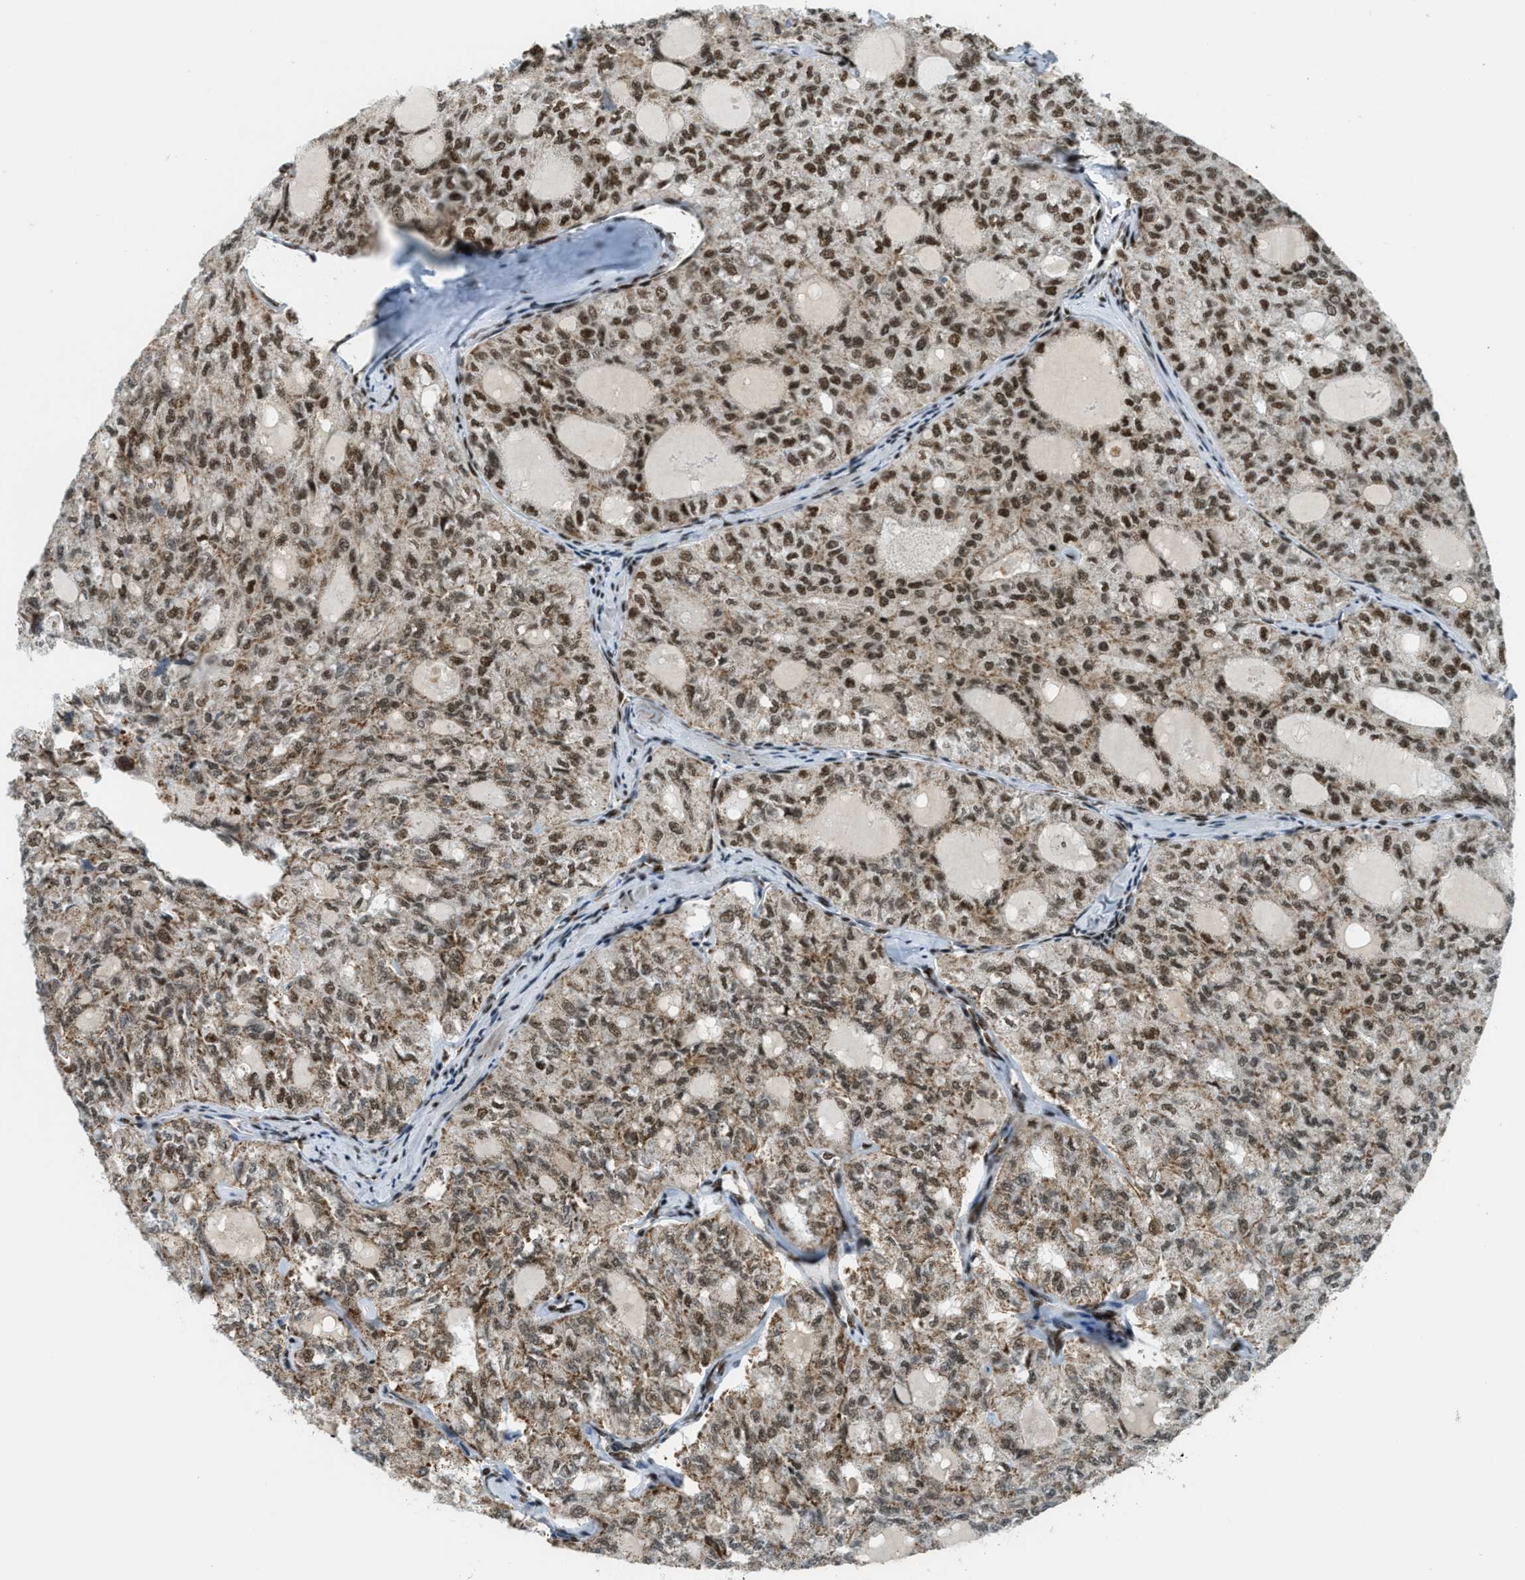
{"staining": {"intensity": "moderate", "quantity": ">75%", "location": "cytoplasmic/membranous,nuclear"}, "tissue": "thyroid cancer", "cell_type": "Tumor cells", "image_type": "cancer", "snomed": [{"axis": "morphology", "description": "Follicular adenoma carcinoma, NOS"}, {"axis": "topography", "description": "Thyroid gland"}], "caption": "About >75% of tumor cells in human thyroid follicular adenoma carcinoma demonstrate moderate cytoplasmic/membranous and nuclear protein staining as visualized by brown immunohistochemical staining.", "gene": "GABPB1", "patient": {"sex": "male", "age": 75}}